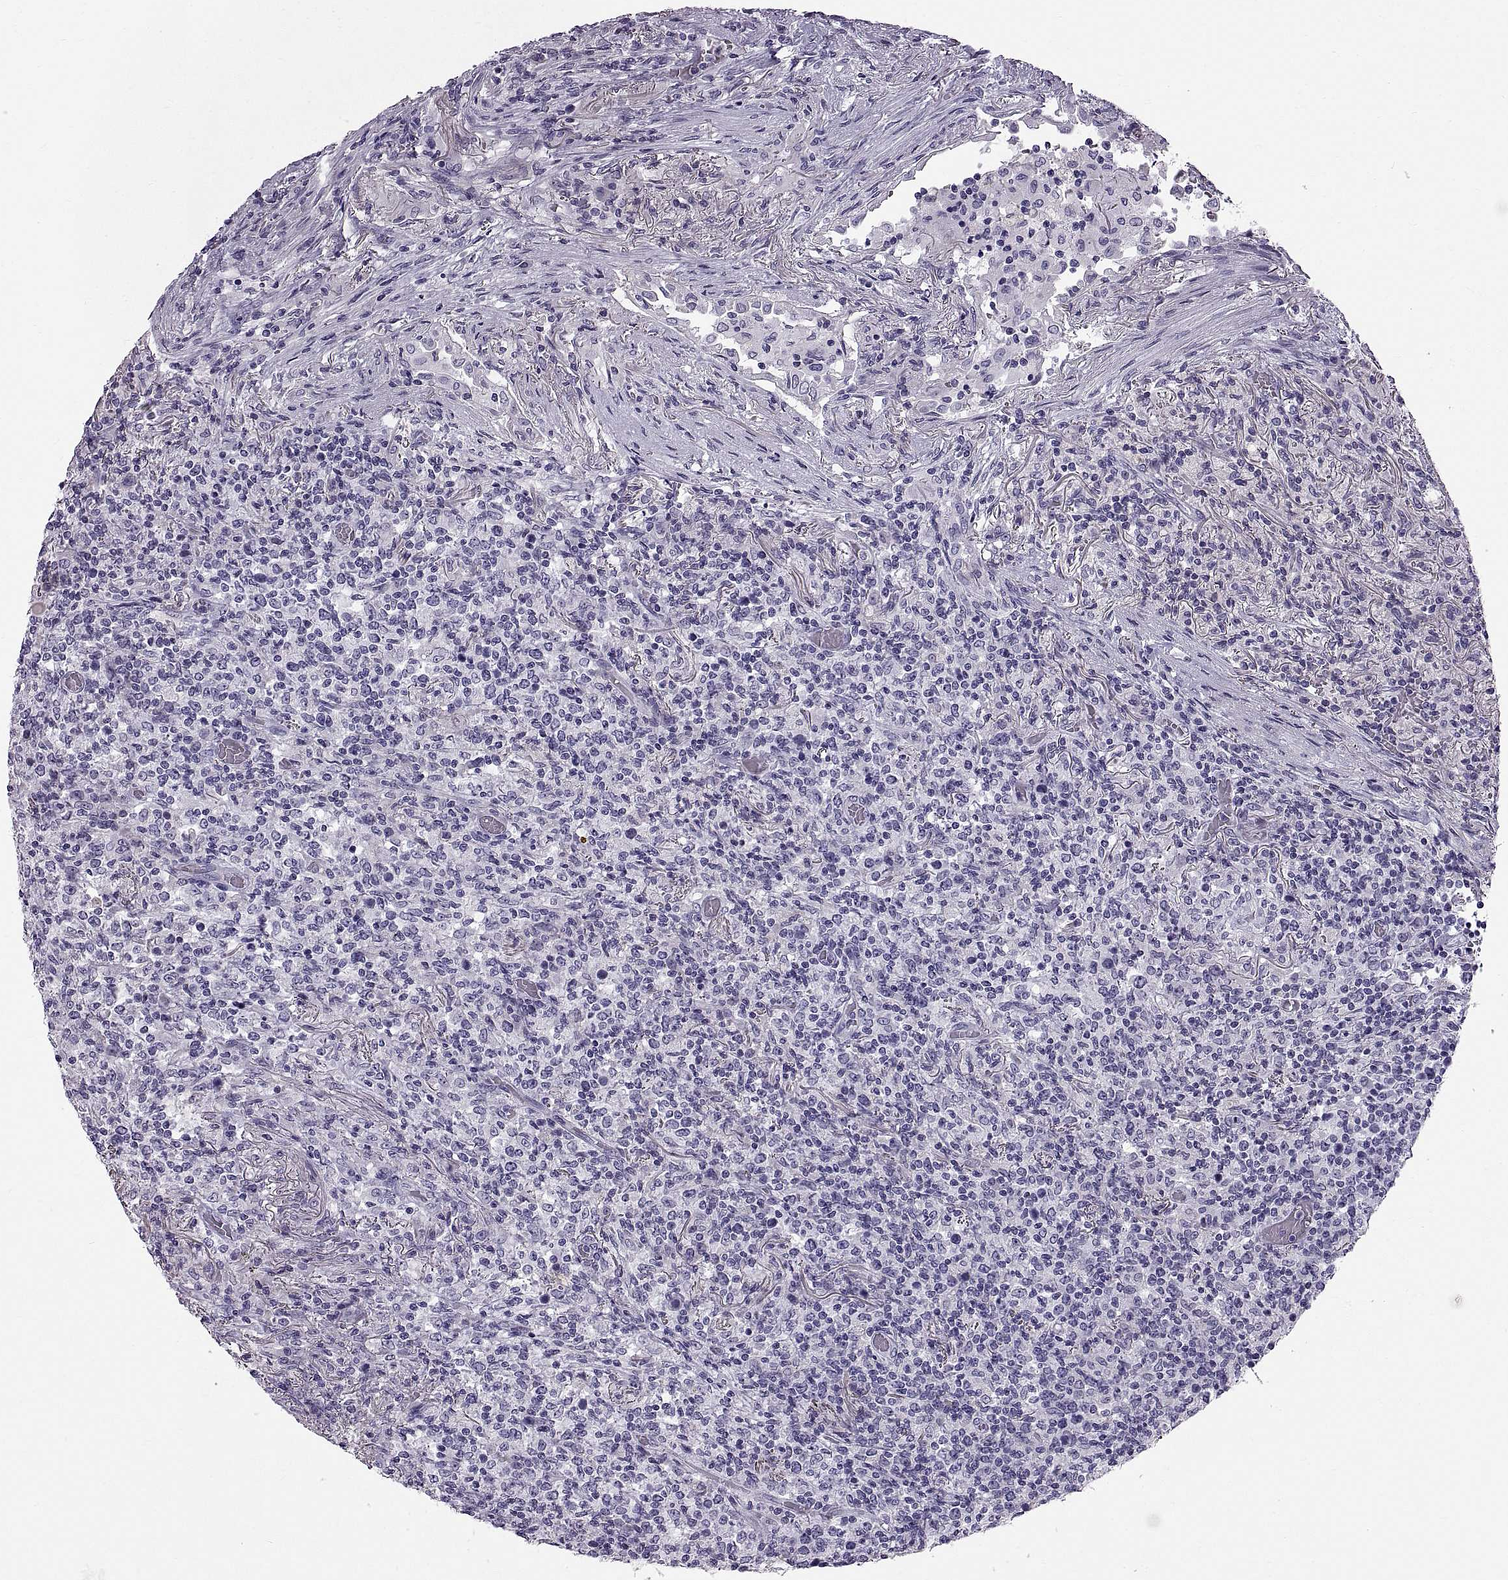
{"staining": {"intensity": "negative", "quantity": "none", "location": "none"}, "tissue": "lymphoma", "cell_type": "Tumor cells", "image_type": "cancer", "snomed": [{"axis": "morphology", "description": "Malignant lymphoma, non-Hodgkin's type, High grade"}, {"axis": "topography", "description": "Lung"}], "caption": "Immunohistochemical staining of high-grade malignant lymphoma, non-Hodgkin's type demonstrates no significant positivity in tumor cells.", "gene": "WFDC8", "patient": {"sex": "male", "age": 79}}